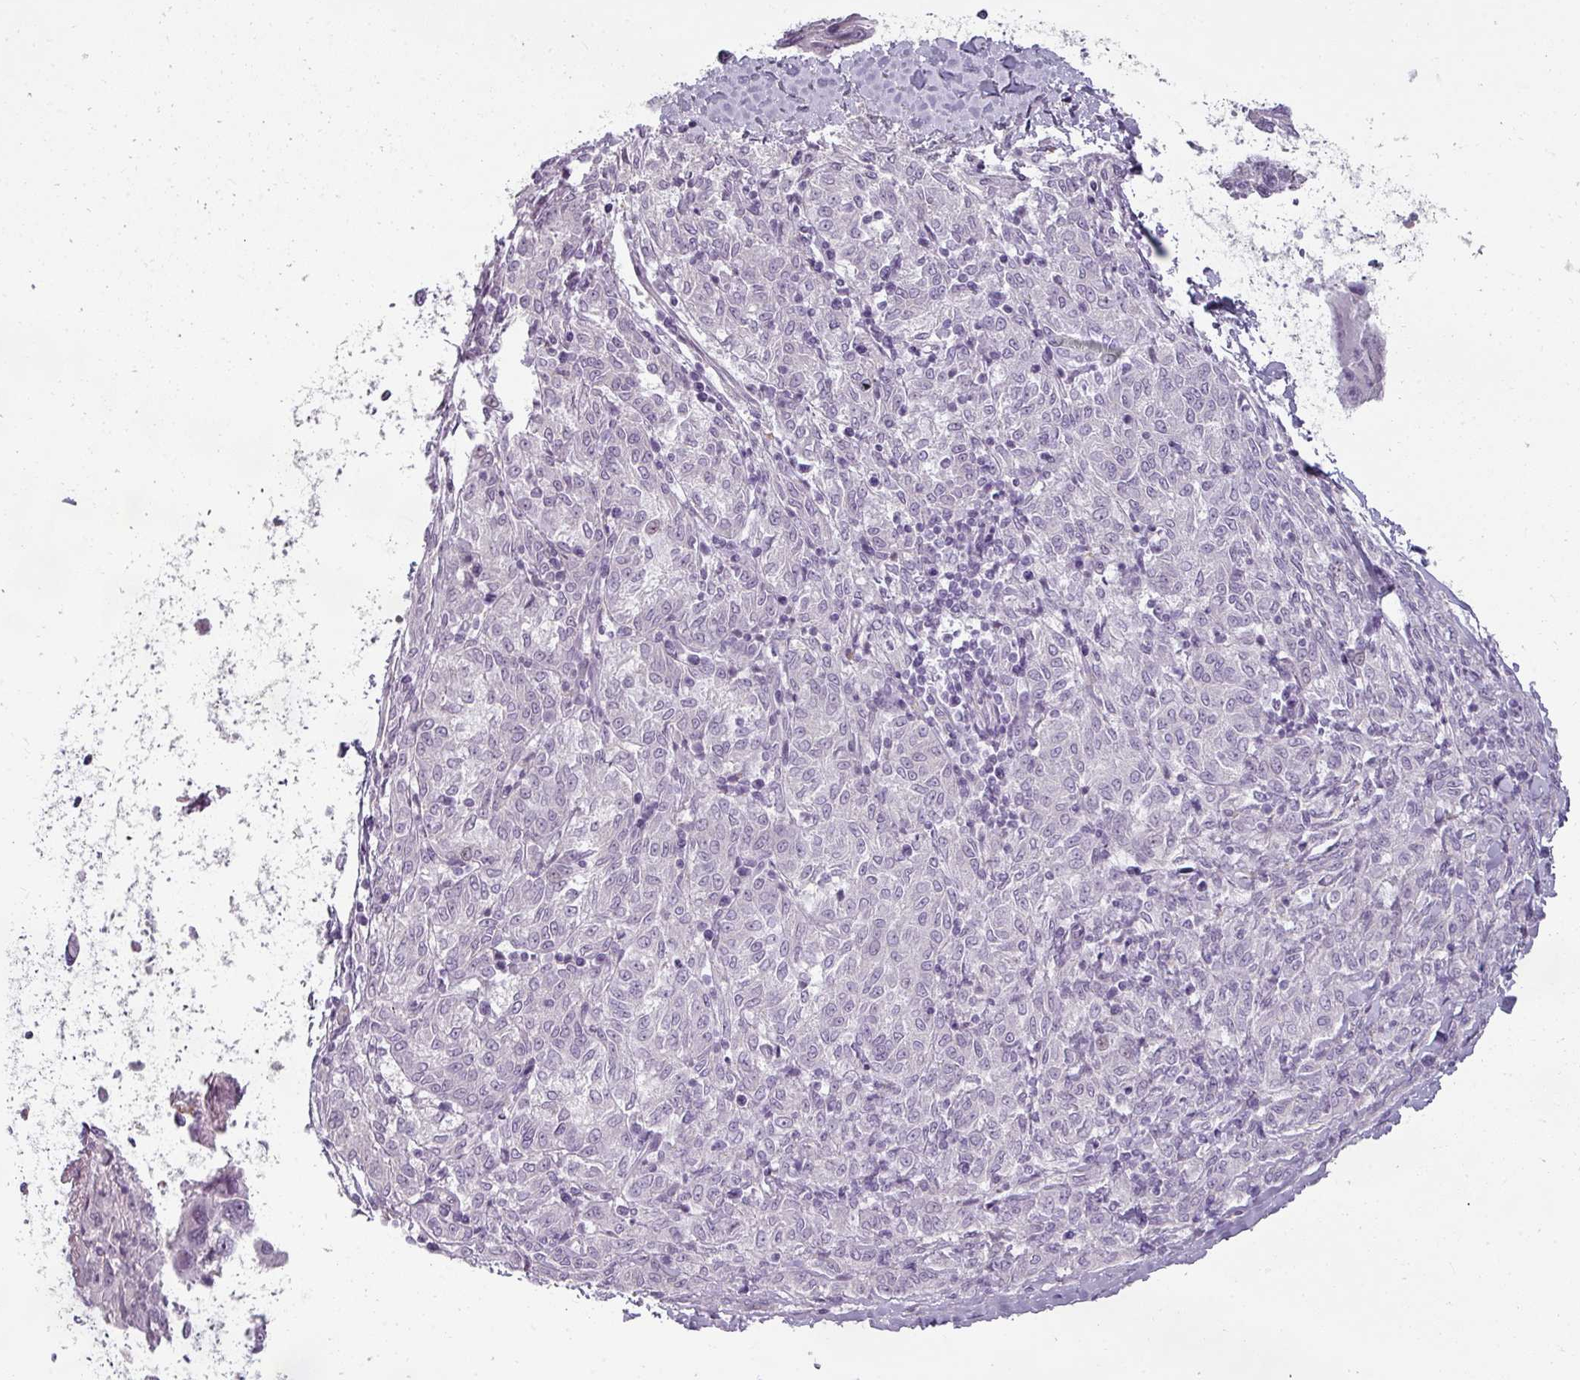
{"staining": {"intensity": "negative", "quantity": "none", "location": "none"}, "tissue": "melanoma", "cell_type": "Tumor cells", "image_type": "cancer", "snomed": [{"axis": "morphology", "description": "Malignant melanoma, NOS"}, {"axis": "topography", "description": "Skin"}], "caption": "The IHC histopathology image has no significant staining in tumor cells of malignant melanoma tissue. (IHC, brightfield microscopy, high magnification).", "gene": "ASB1", "patient": {"sex": "female", "age": 72}}